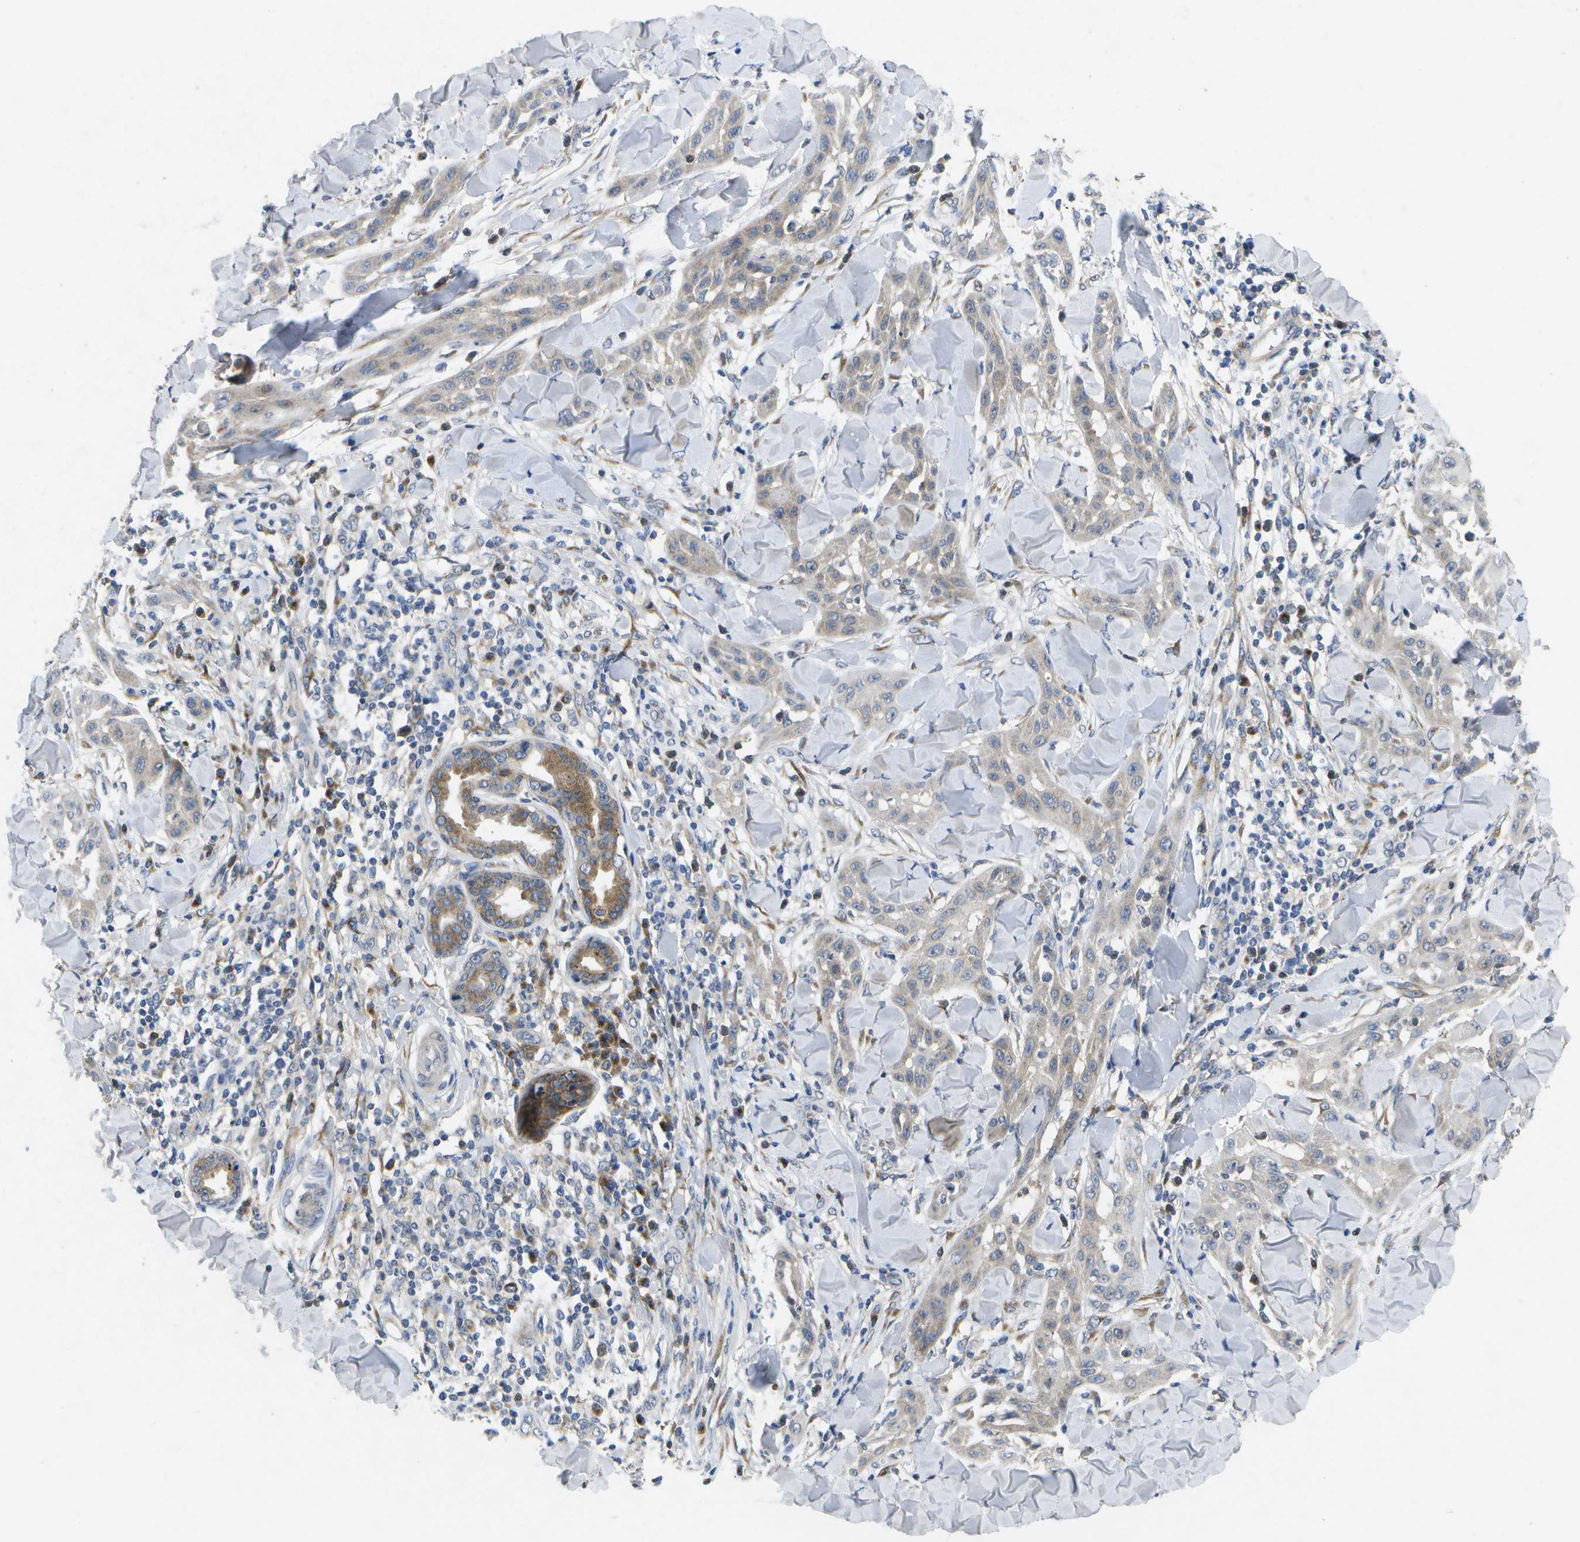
{"staining": {"intensity": "negative", "quantity": "none", "location": "none"}, "tissue": "skin cancer", "cell_type": "Tumor cells", "image_type": "cancer", "snomed": [{"axis": "morphology", "description": "Squamous cell carcinoma, NOS"}, {"axis": "topography", "description": "Skin"}], "caption": "Protein analysis of skin squamous cell carcinoma displays no significant expression in tumor cells.", "gene": "KDELR1", "patient": {"sex": "male", "age": 24}}